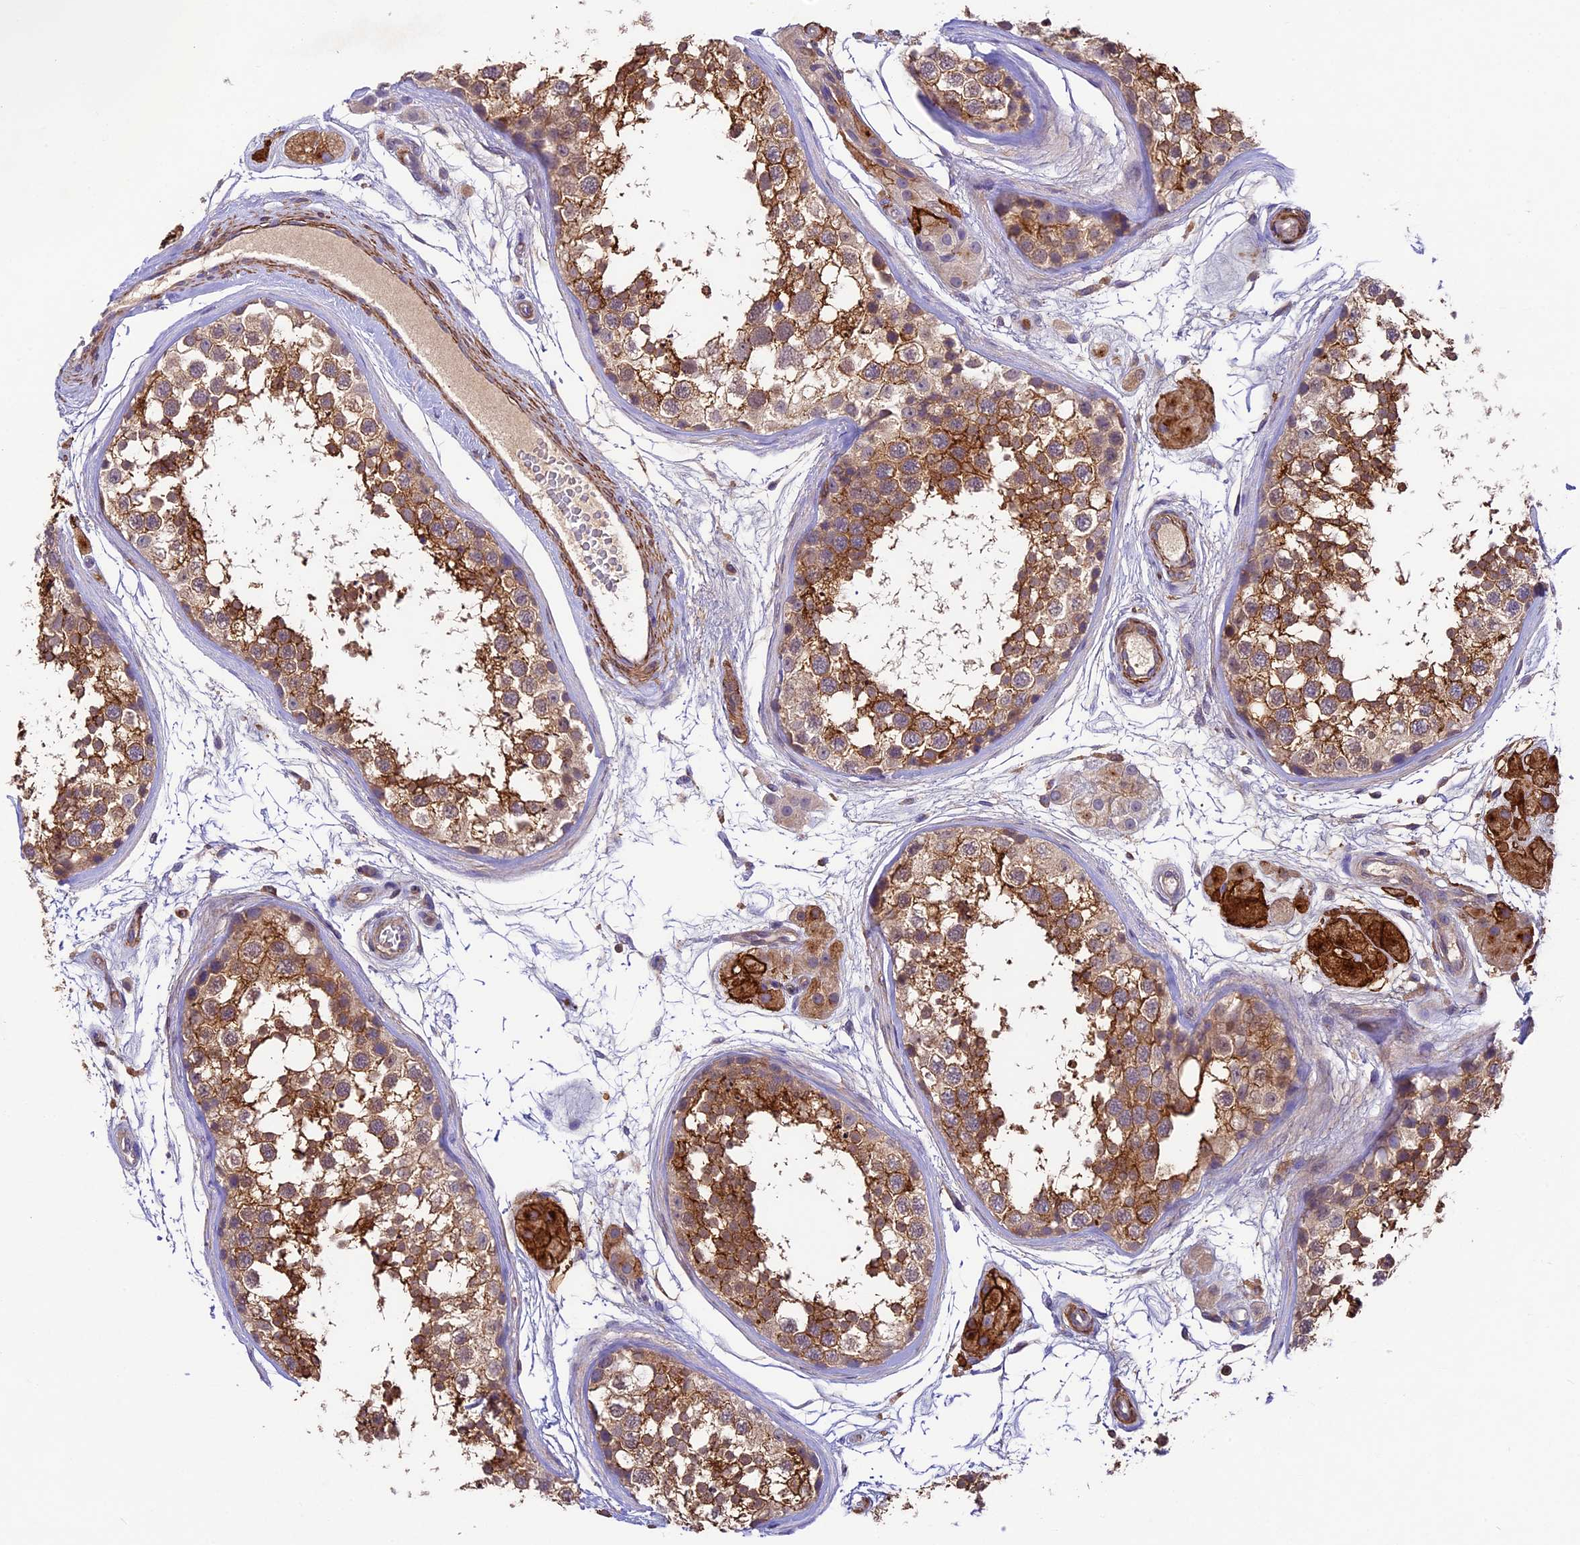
{"staining": {"intensity": "strong", "quantity": ">75%", "location": "cytoplasmic/membranous"}, "tissue": "testis", "cell_type": "Cells in seminiferous ducts", "image_type": "normal", "snomed": [{"axis": "morphology", "description": "Normal tissue, NOS"}, {"axis": "topography", "description": "Testis"}], "caption": "Testis stained with immunohistochemistry (IHC) displays strong cytoplasmic/membranous staining in about >75% of cells in seminiferous ducts.", "gene": "TBC1D1", "patient": {"sex": "male", "age": 56}}